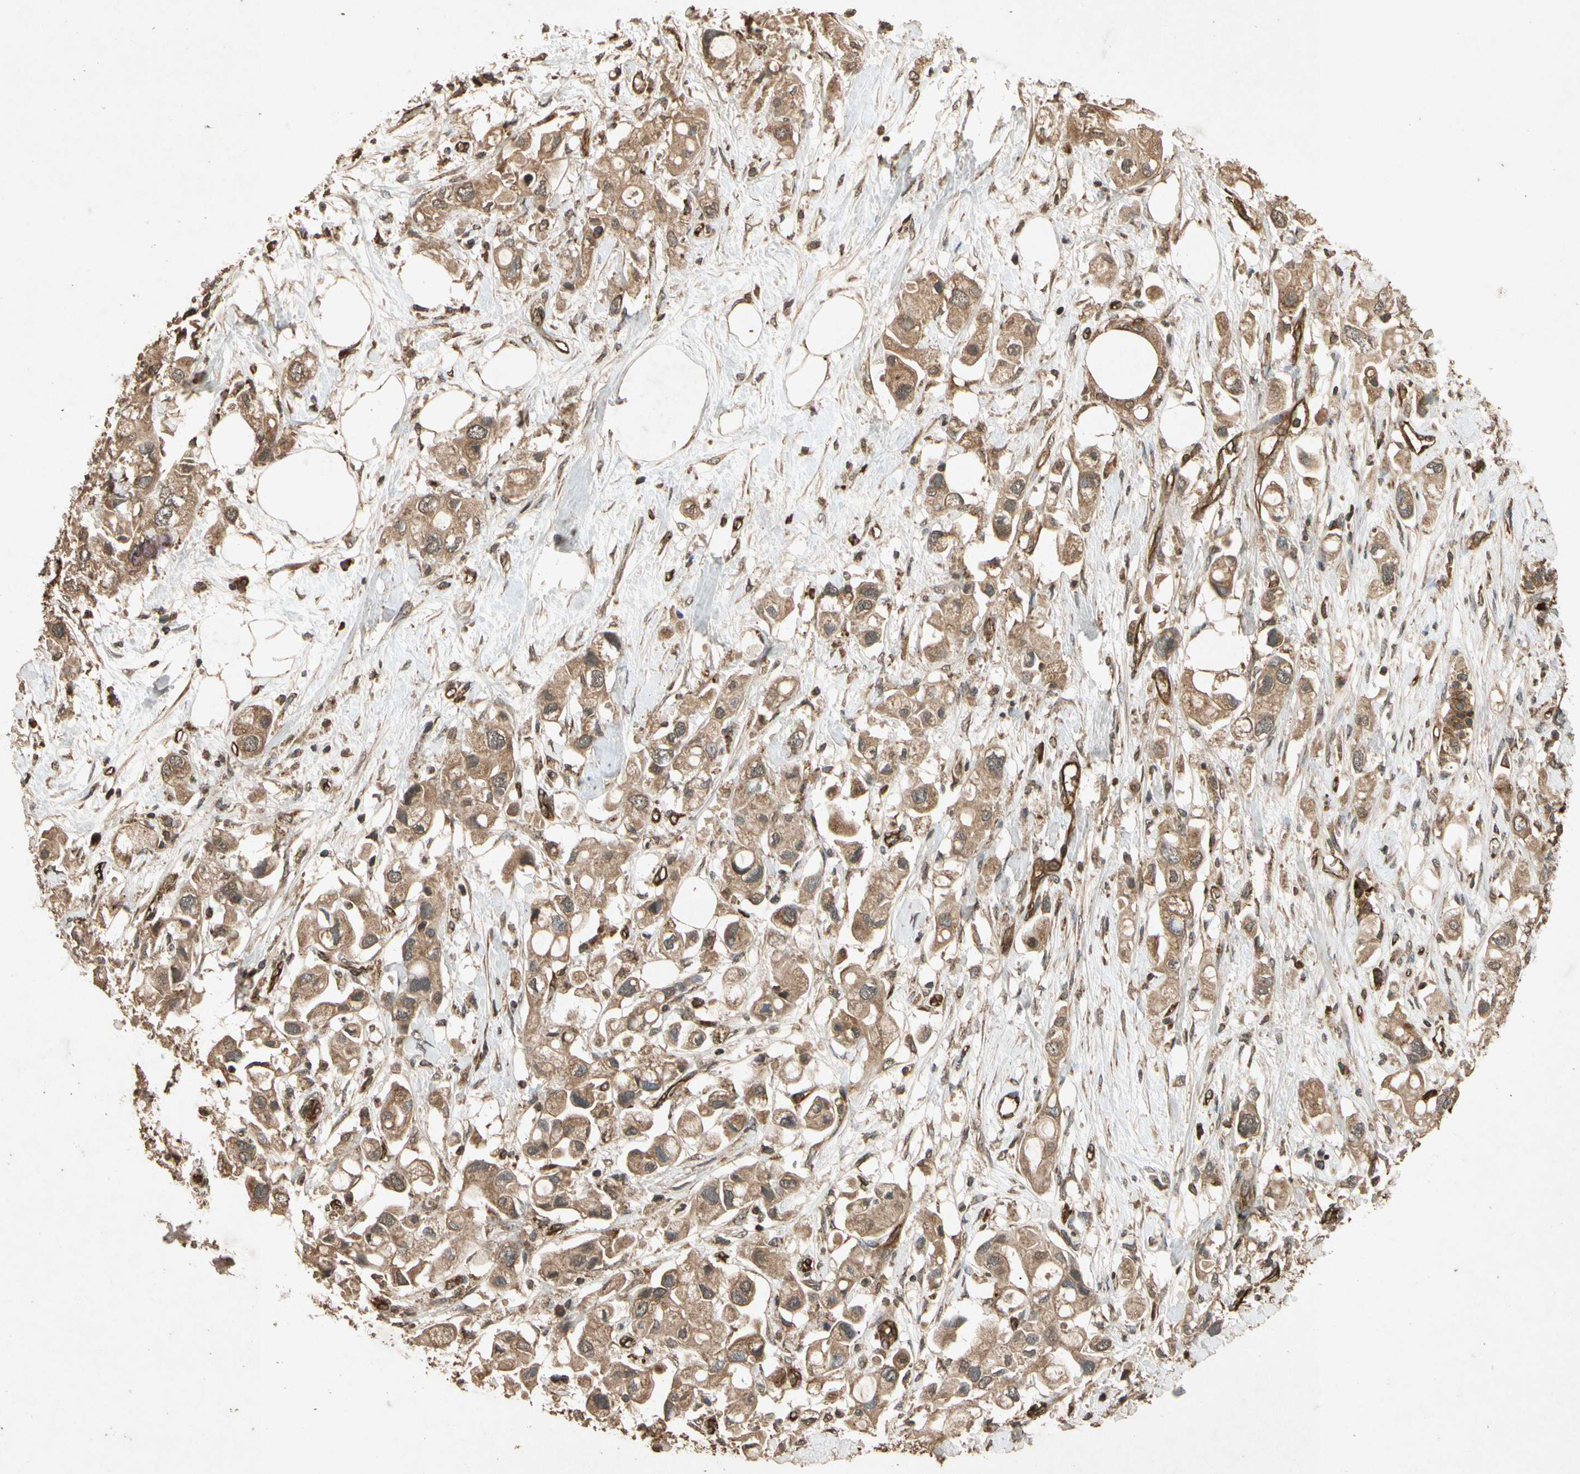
{"staining": {"intensity": "moderate", "quantity": ">75%", "location": "cytoplasmic/membranous"}, "tissue": "pancreatic cancer", "cell_type": "Tumor cells", "image_type": "cancer", "snomed": [{"axis": "morphology", "description": "Adenocarcinoma, NOS"}, {"axis": "topography", "description": "Pancreas"}], "caption": "Pancreatic adenocarcinoma stained for a protein exhibits moderate cytoplasmic/membranous positivity in tumor cells.", "gene": "TXN2", "patient": {"sex": "female", "age": 56}}